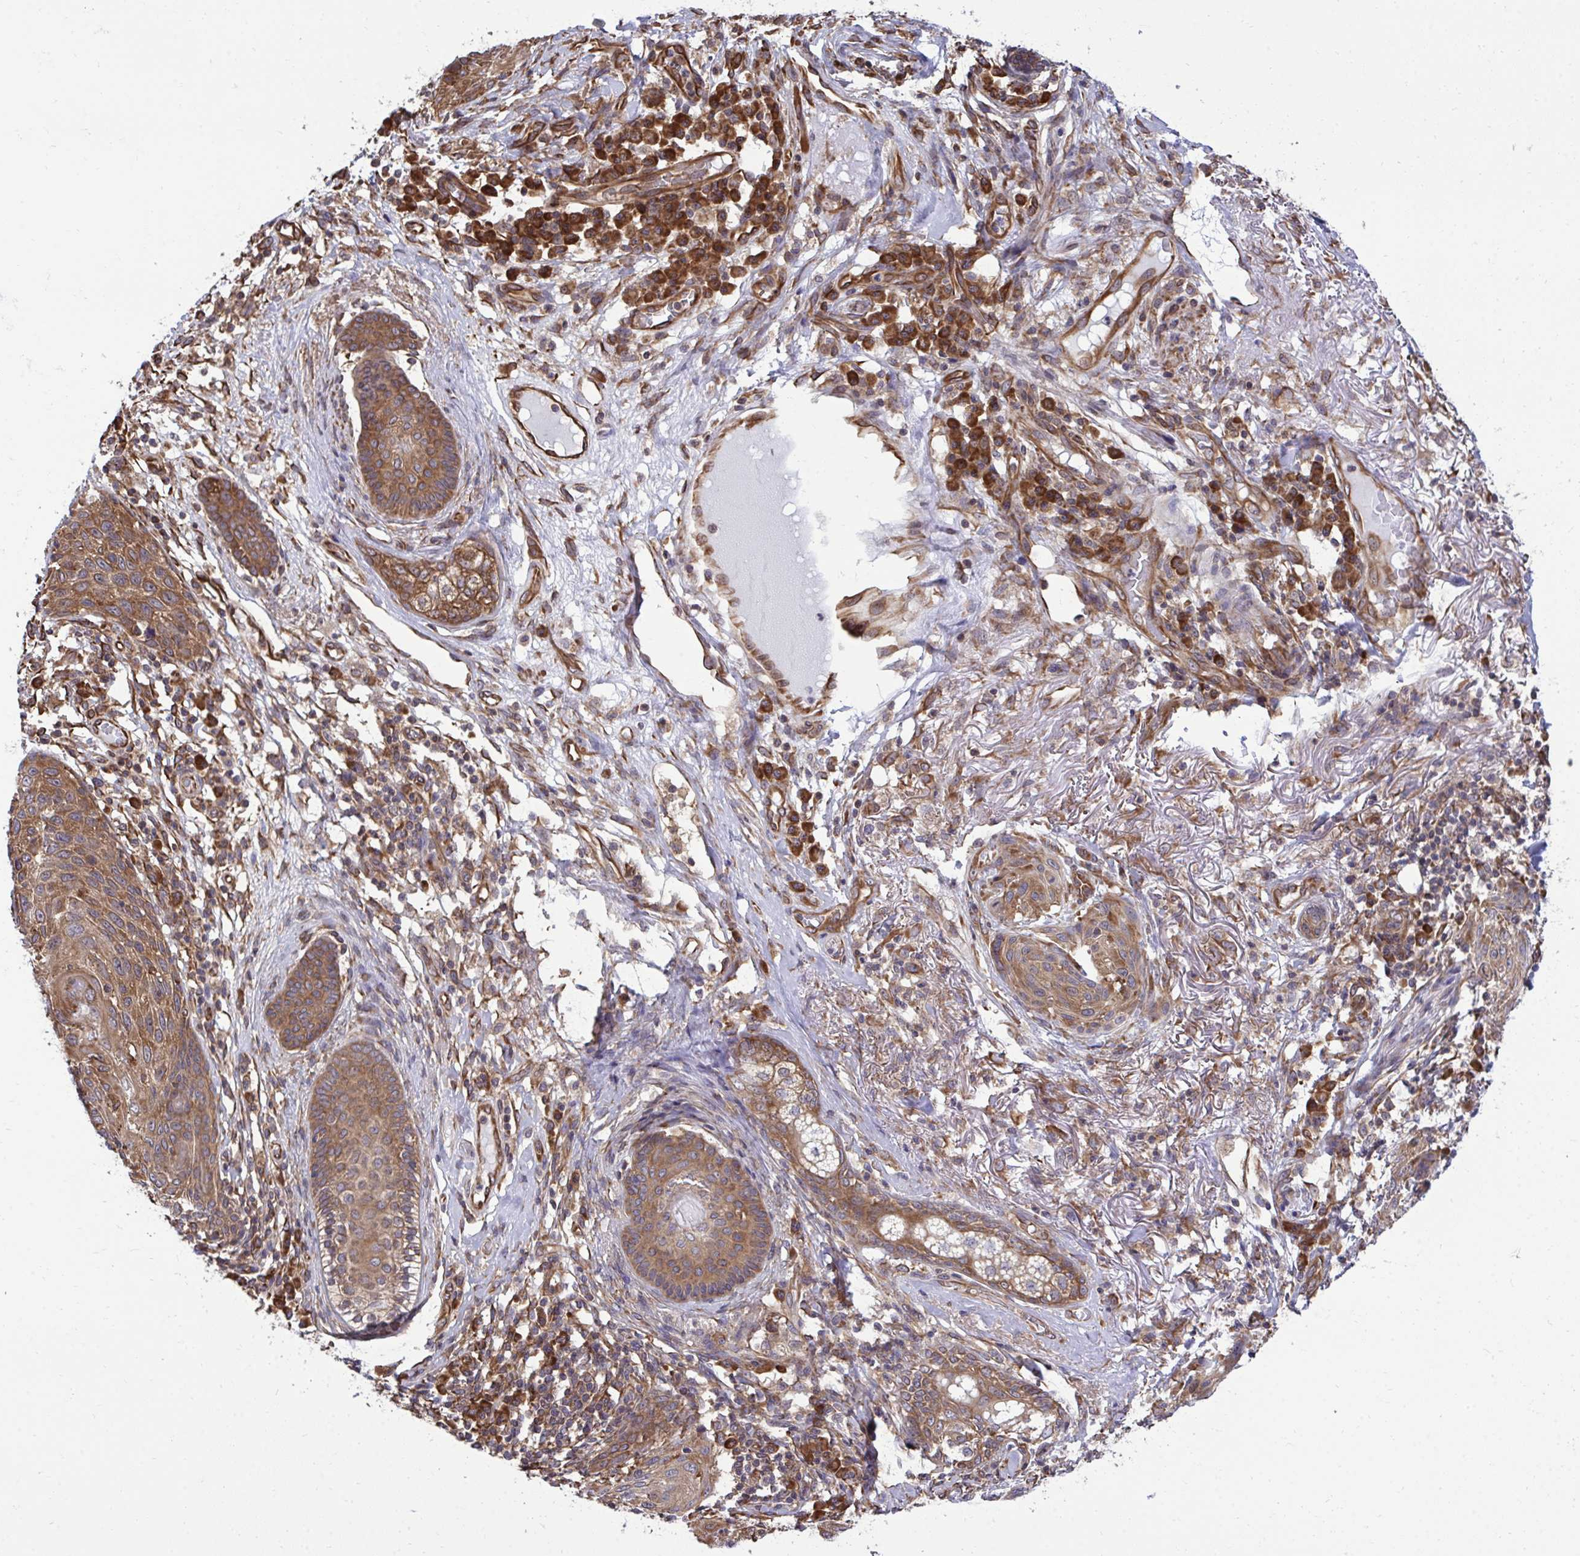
{"staining": {"intensity": "moderate", "quantity": ">75%", "location": "cytoplasmic/membranous"}, "tissue": "skin cancer", "cell_type": "Tumor cells", "image_type": "cancer", "snomed": [{"axis": "morphology", "description": "Squamous cell carcinoma, NOS"}, {"axis": "topography", "description": "Skin"}], "caption": "Immunohistochemical staining of human squamous cell carcinoma (skin) exhibits medium levels of moderate cytoplasmic/membranous staining in about >75% of tumor cells.", "gene": "RPS15", "patient": {"sex": "female", "age": 87}}